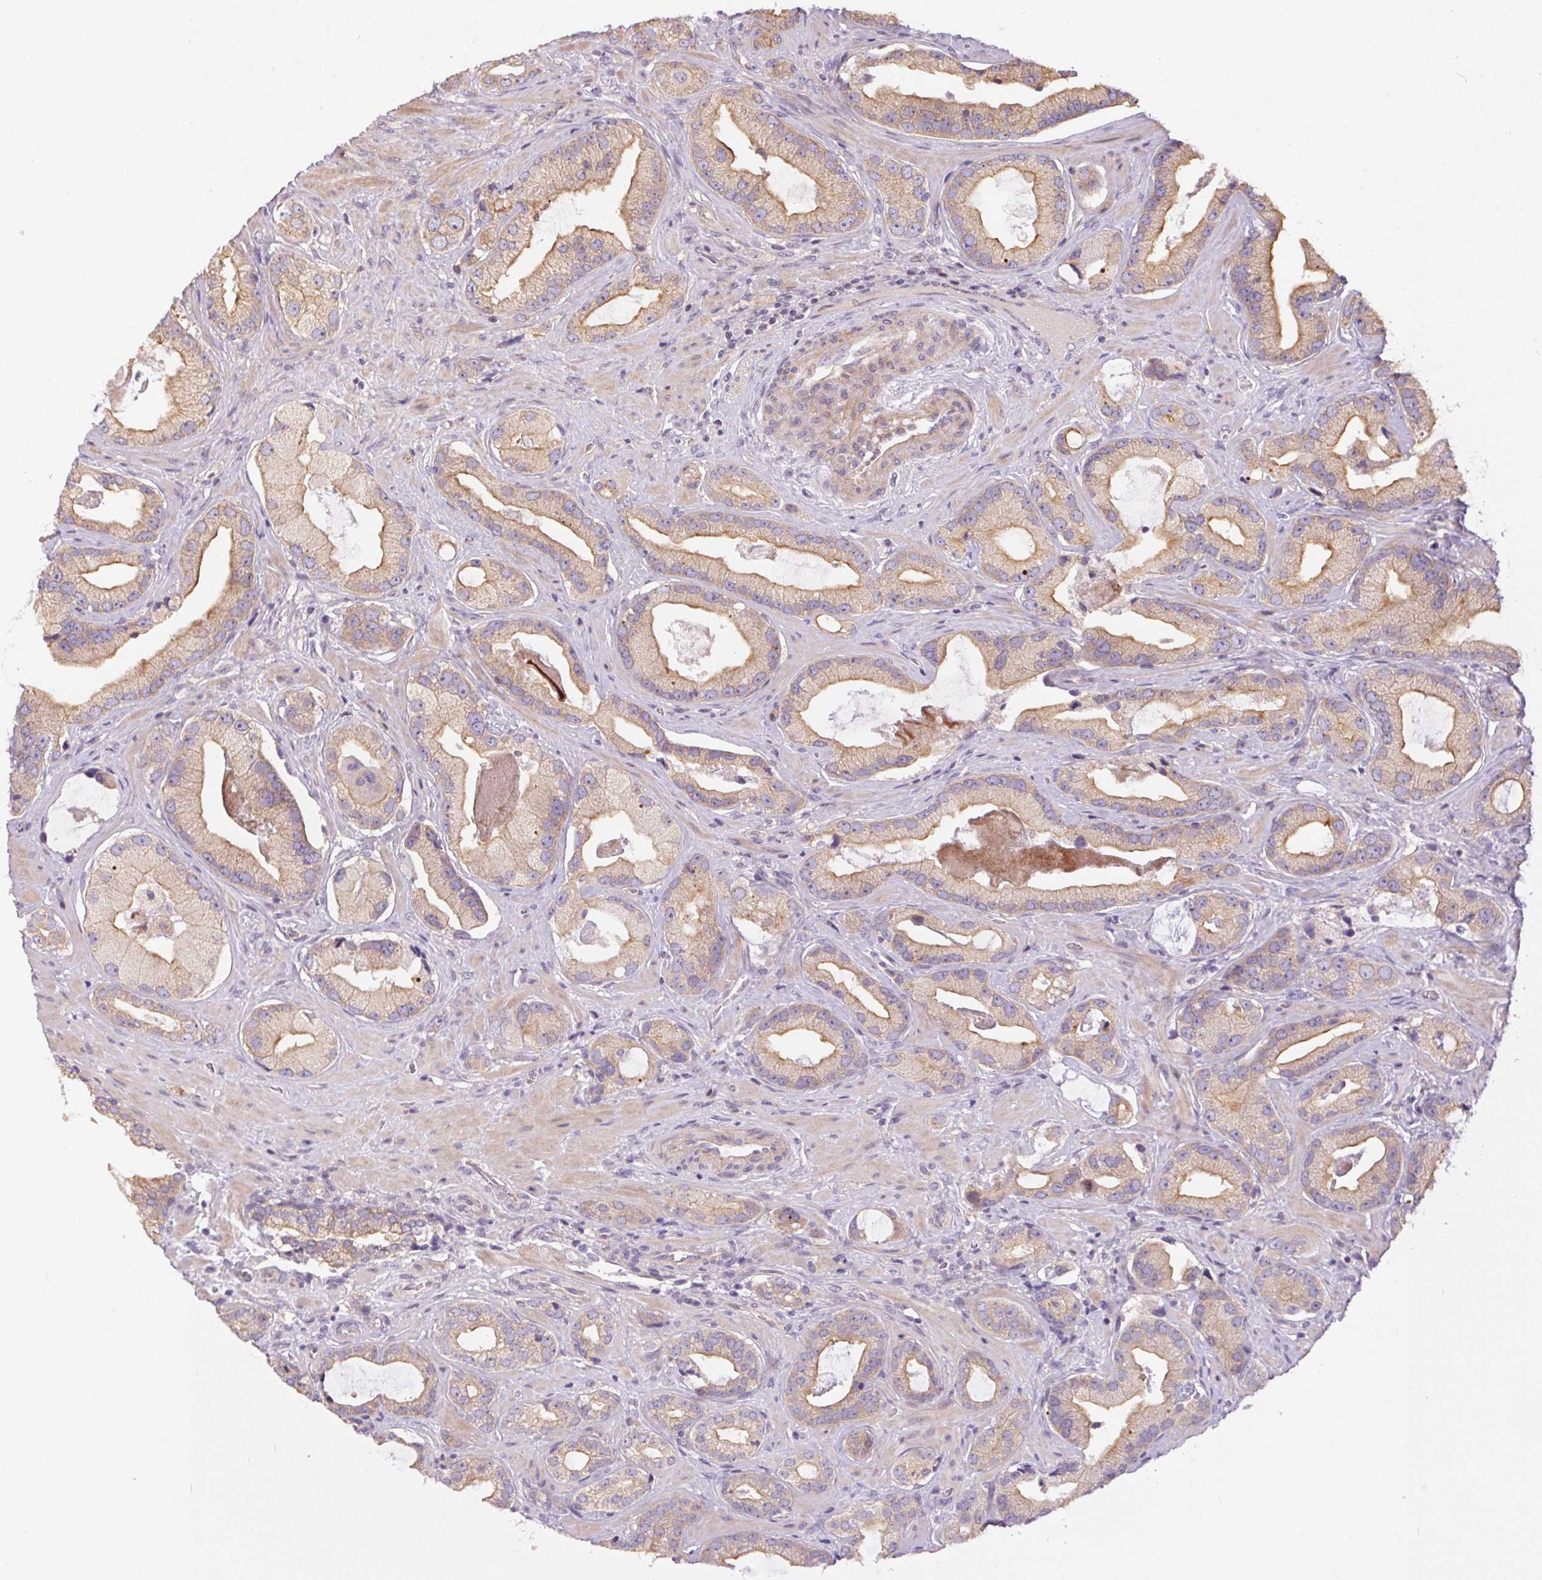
{"staining": {"intensity": "moderate", "quantity": ">75%", "location": "cytoplasmic/membranous"}, "tissue": "prostate cancer", "cell_type": "Tumor cells", "image_type": "cancer", "snomed": [{"axis": "morphology", "description": "Adenocarcinoma, Low grade"}, {"axis": "topography", "description": "Prostate"}], "caption": "High-magnification brightfield microscopy of prostate cancer stained with DAB (3,3'-diaminobenzidine) (brown) and counterstained with hematoxylin (blue). tumor cells exhibit moderate cytoplasmic/membranous positivity is appreciated in about>75% of cells. The staining was performed using DAB, with brown indicating positive protein expression. Nuclei are stained blue with hematoxylin.", "gene": "UNC13B", "patient": {"sex": "male", "age": 62}}